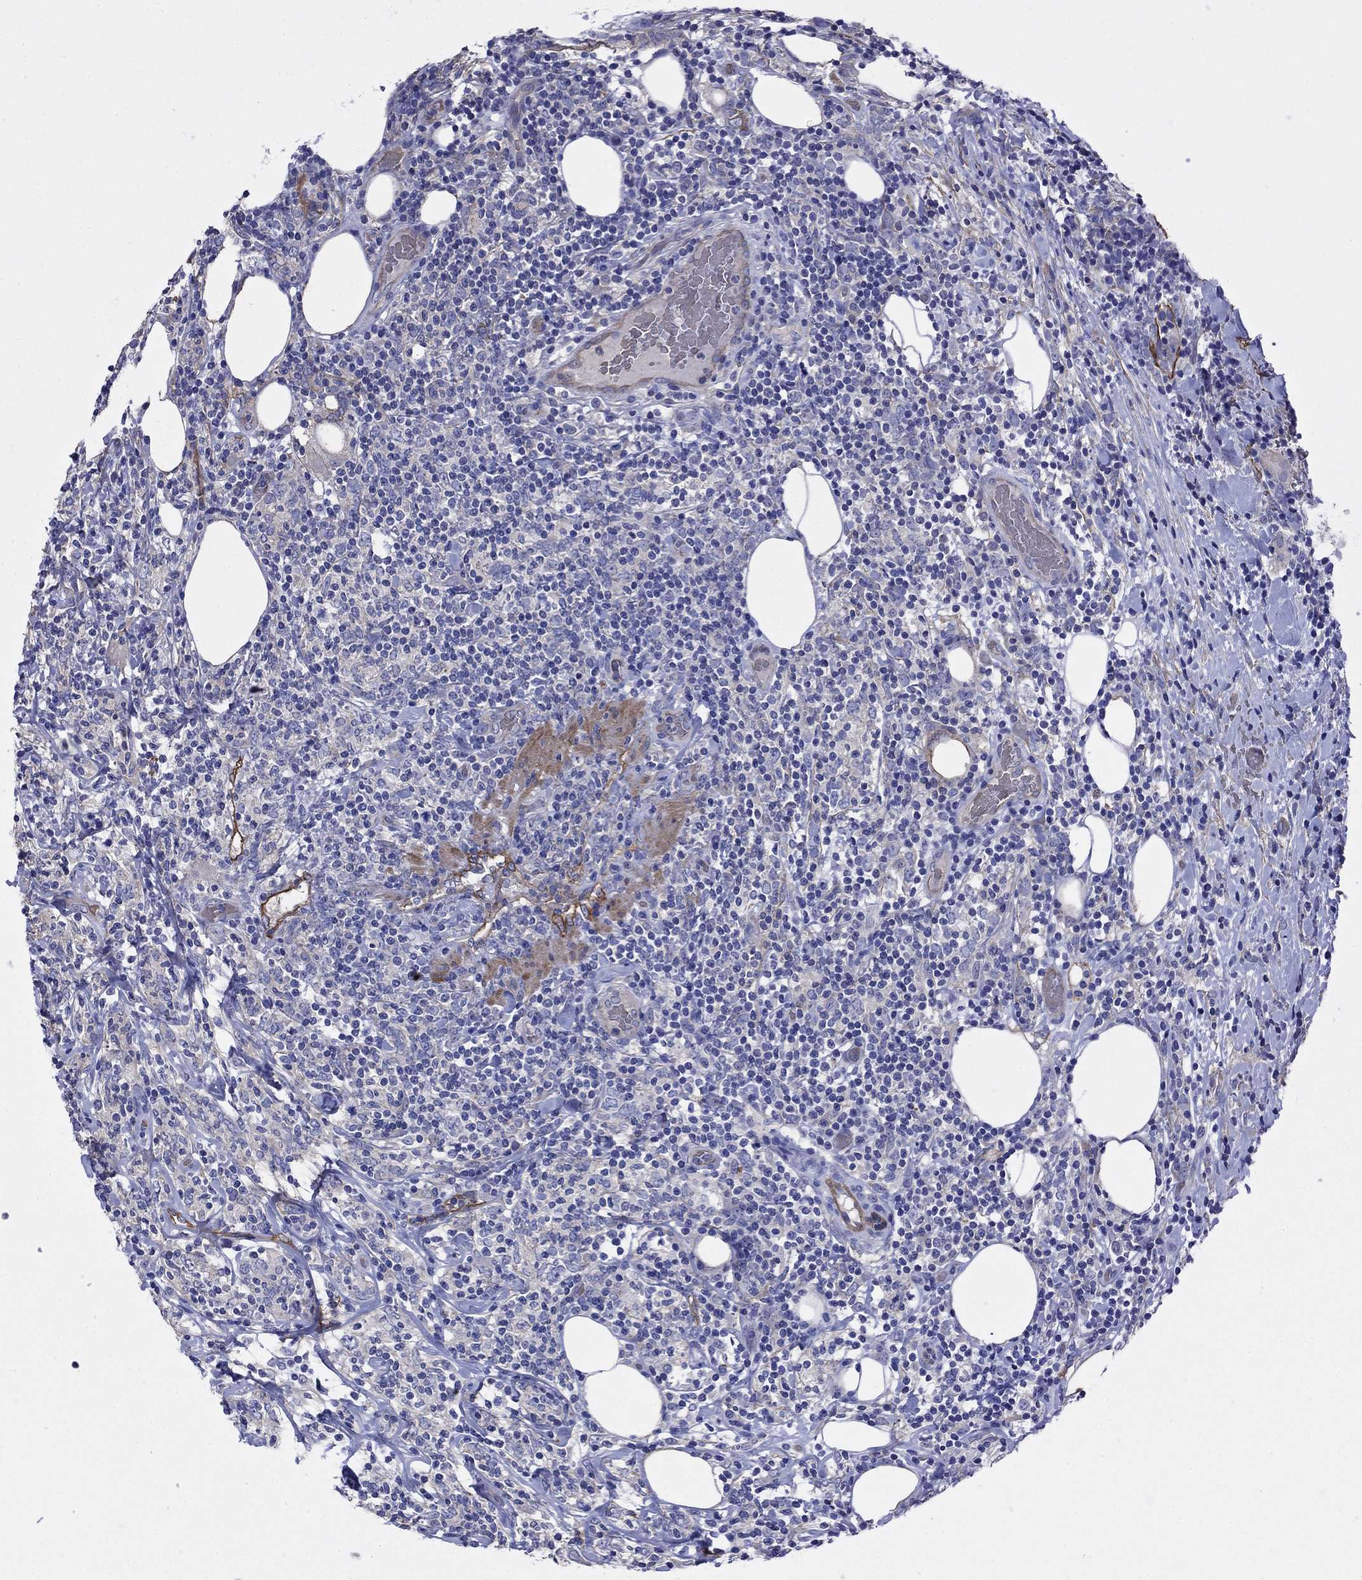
{"staining": {"intensity": "negative", "quantity": "none", "location": "none"}, "tissue": "lymphoma", "cell_type": "Tumor cells", "image_type": "cancer", "snomed": [{"axis": "morphology", "description": "Malignant lymphoma, non-Hodgkin's type, High grade"}, {"axis": "topography", "description": "Lymph node"}], "caption": "Tumor cells show no significant positivity in lymphoma.", "gene": "FLNC", "patient": {"sex": "female", "age": 84}}